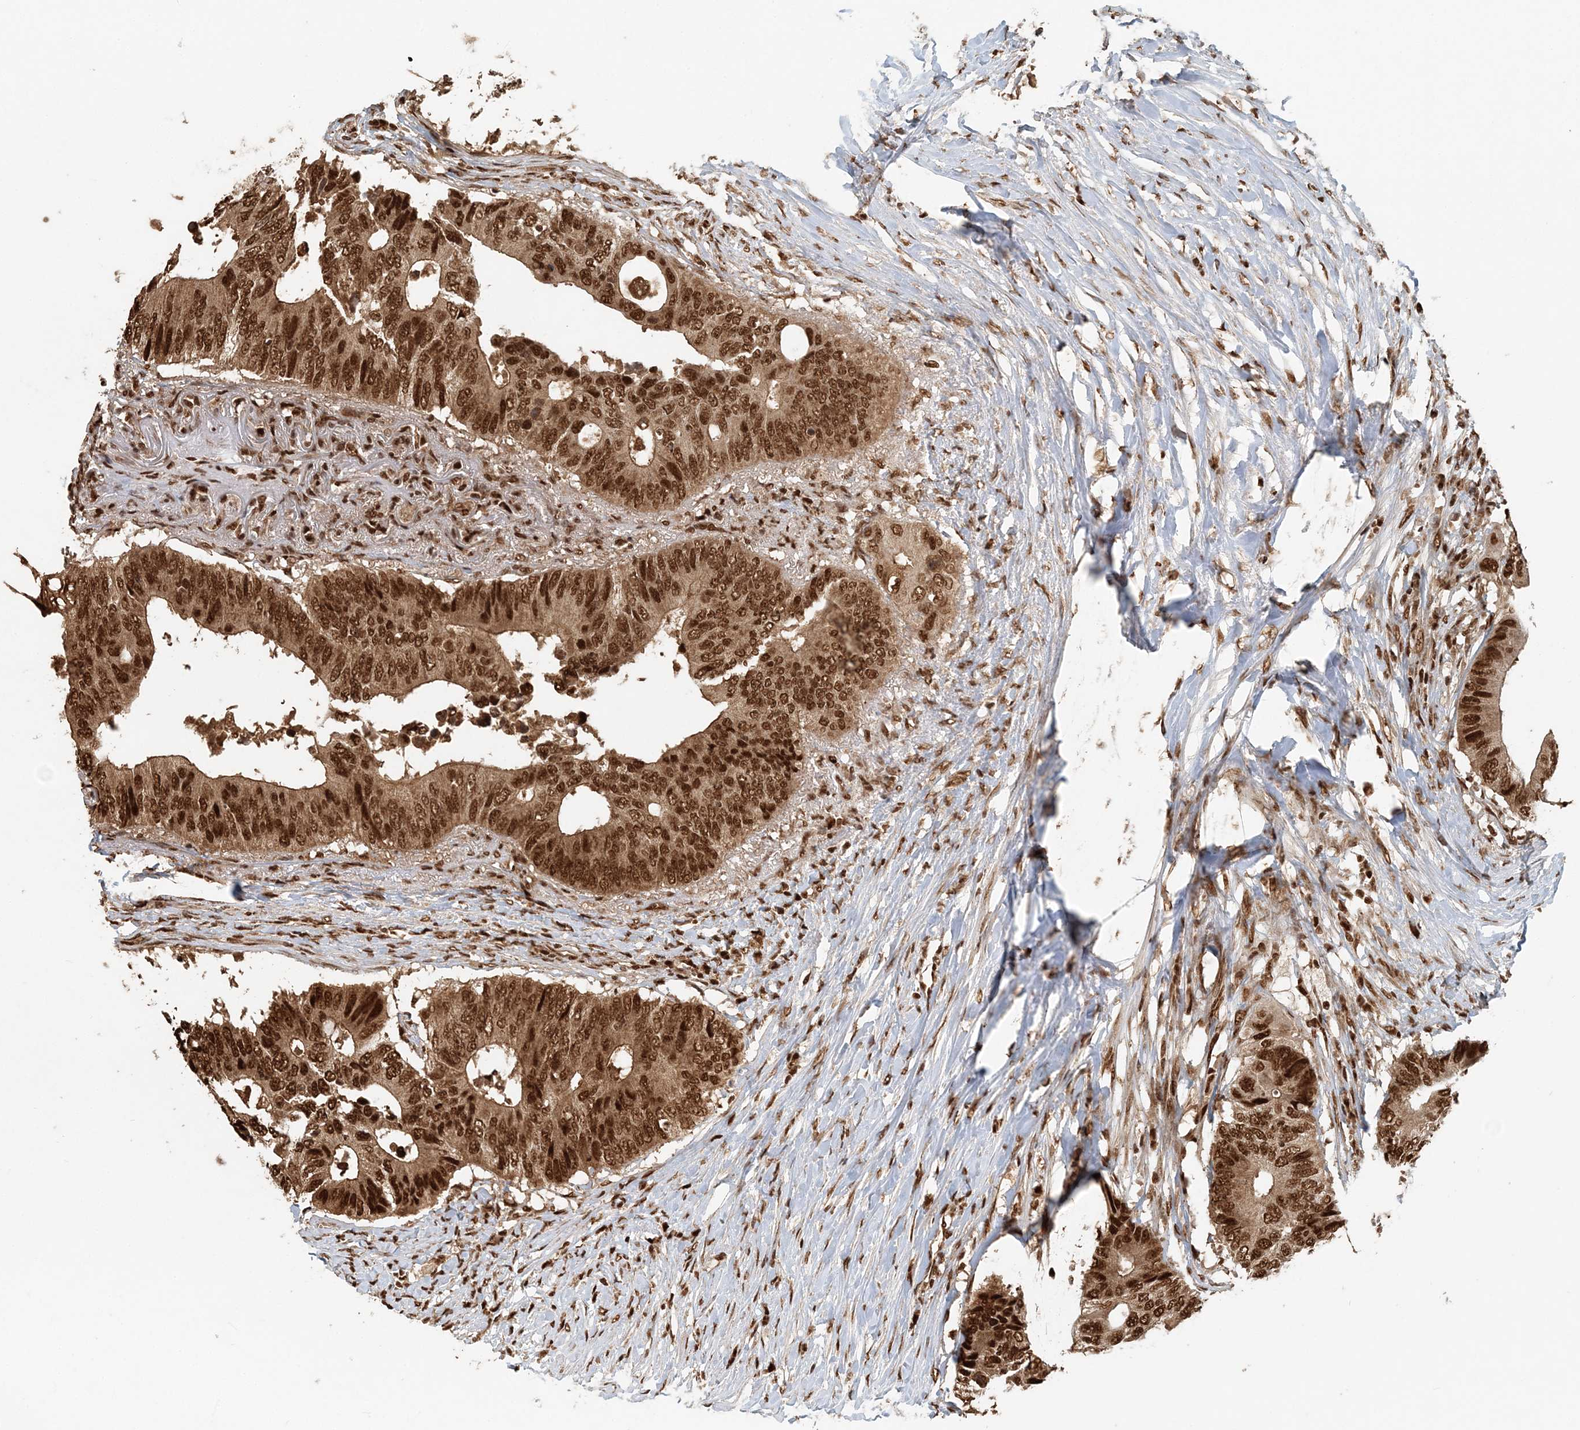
{"staining": {"intensity": "strong", "quantity": ">75%", "location": "nuclear"}, "tissue": "colorectal cancer", "cell_type": "Tumor cells", "image_type": "cancer", "snomed": [{"axis": "morphology", "description": "Adenocarcinoma, NOS"}, {"axis": "topography", "description": "Colon"}], "caption": "This image exhibits immunohistochemistry (IHC) staining of human adenocarcinoma (colorectal), with high strong nuclear expression in approximately >75% of tumor cells.", "gene": "ARHGAP35", "patient": {"sex": "male", "age": 71}}